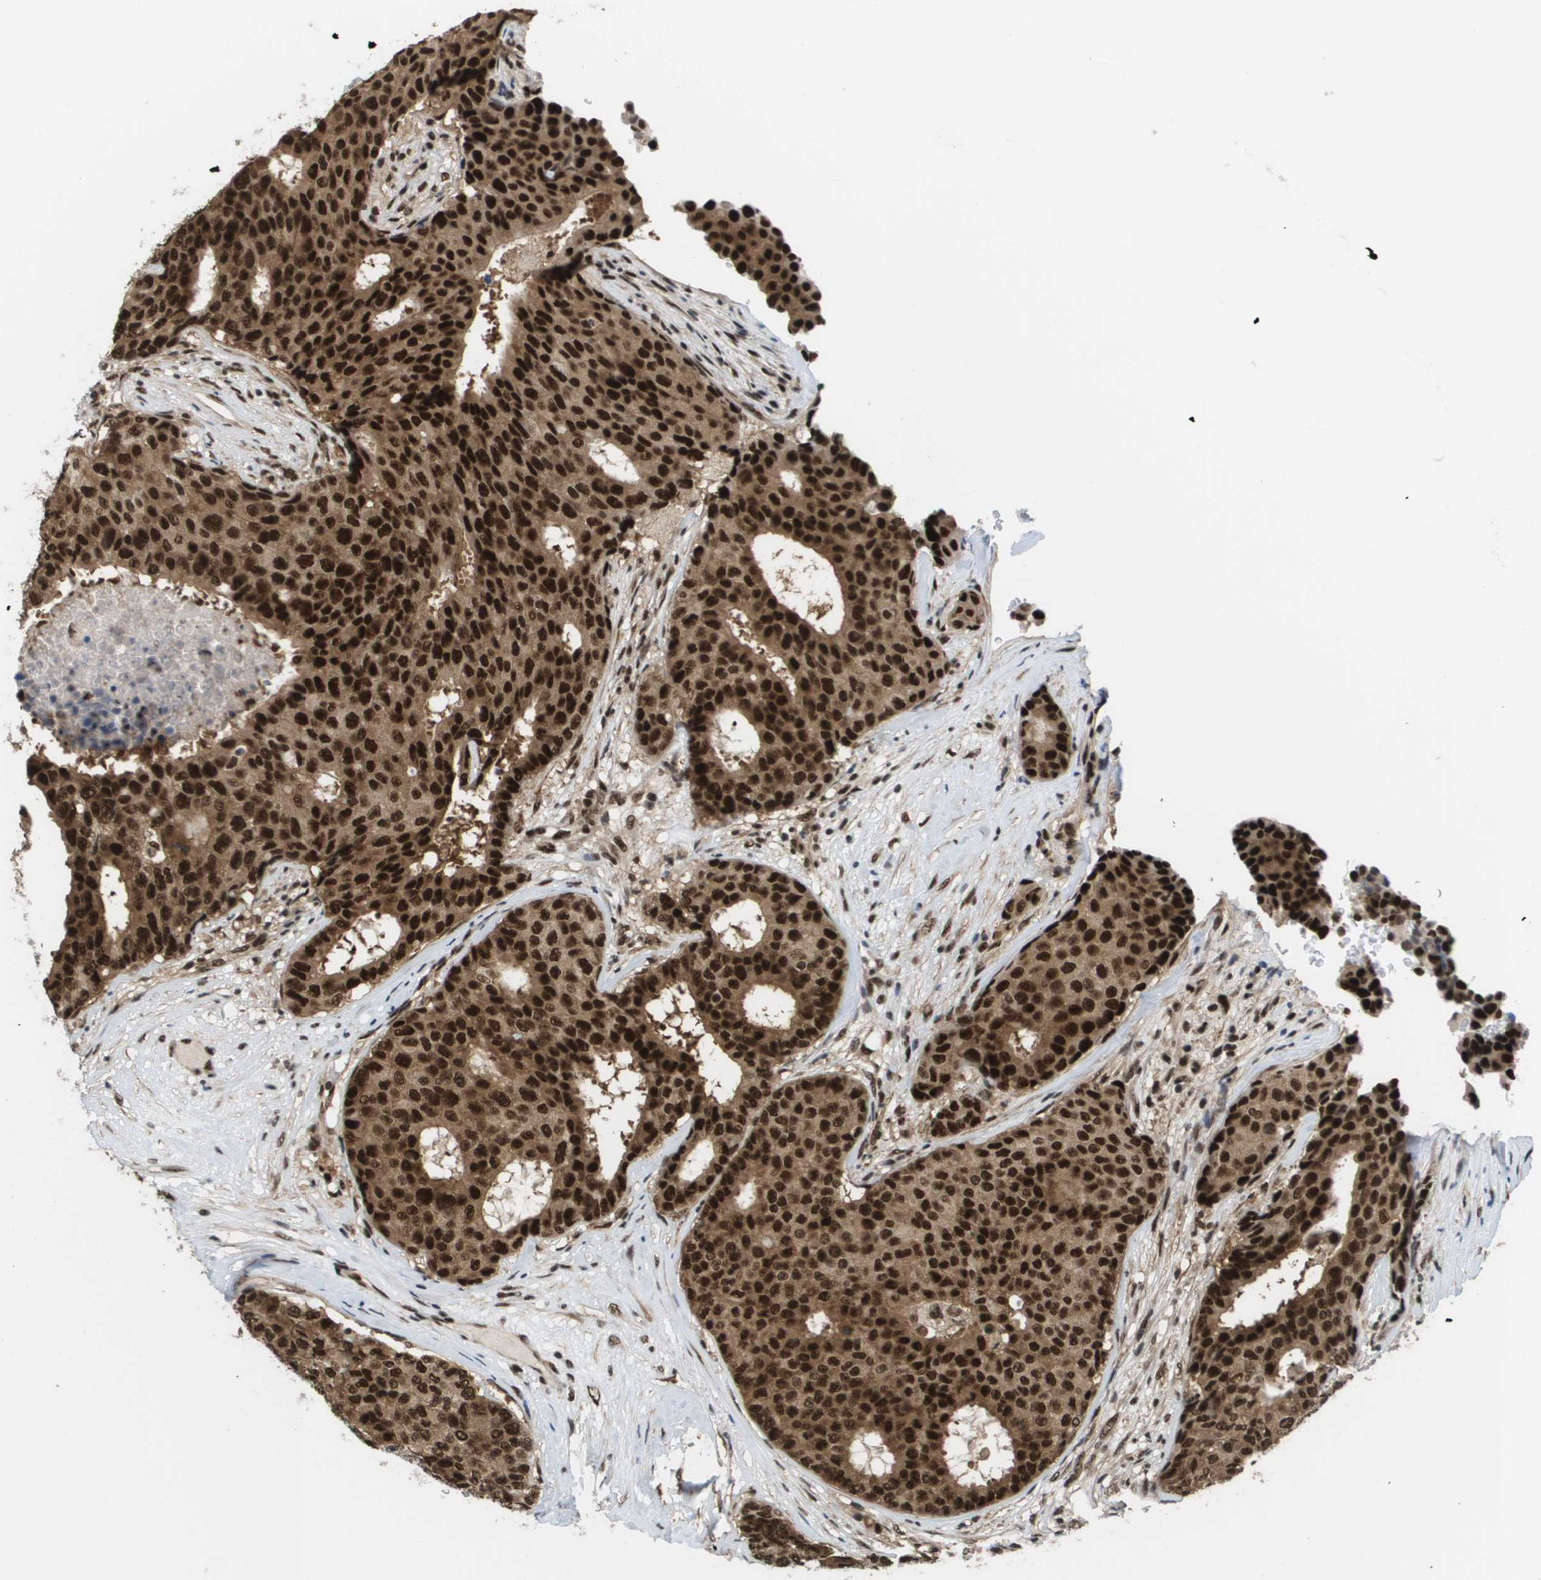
{"staining": {"intensity": "strong", "quantity": ">75%", "location": "cytoplasmic/membranous,nuclear"}, "tissue": "breast cancer", "cell_type": "Tumor cells", "image_type": "cancer", "snomed": [{"axis": "morphology", "description": "Duct carcinoma"}, {"axis": "topography", "description": "Breast"}], "caption": "Immunohistochemical staining of intraductal carcinoma (breast) demonstrates high levels of strong cytoplasmic/membranous and nuclear staining in approximately >75% of tumor cells. Immunohistochemistry (ihc) stains the protein of interest in brown and the nuclei are stained blue.", "gene": "PRCC", "patient": {"sex": "female", "age": 75}}